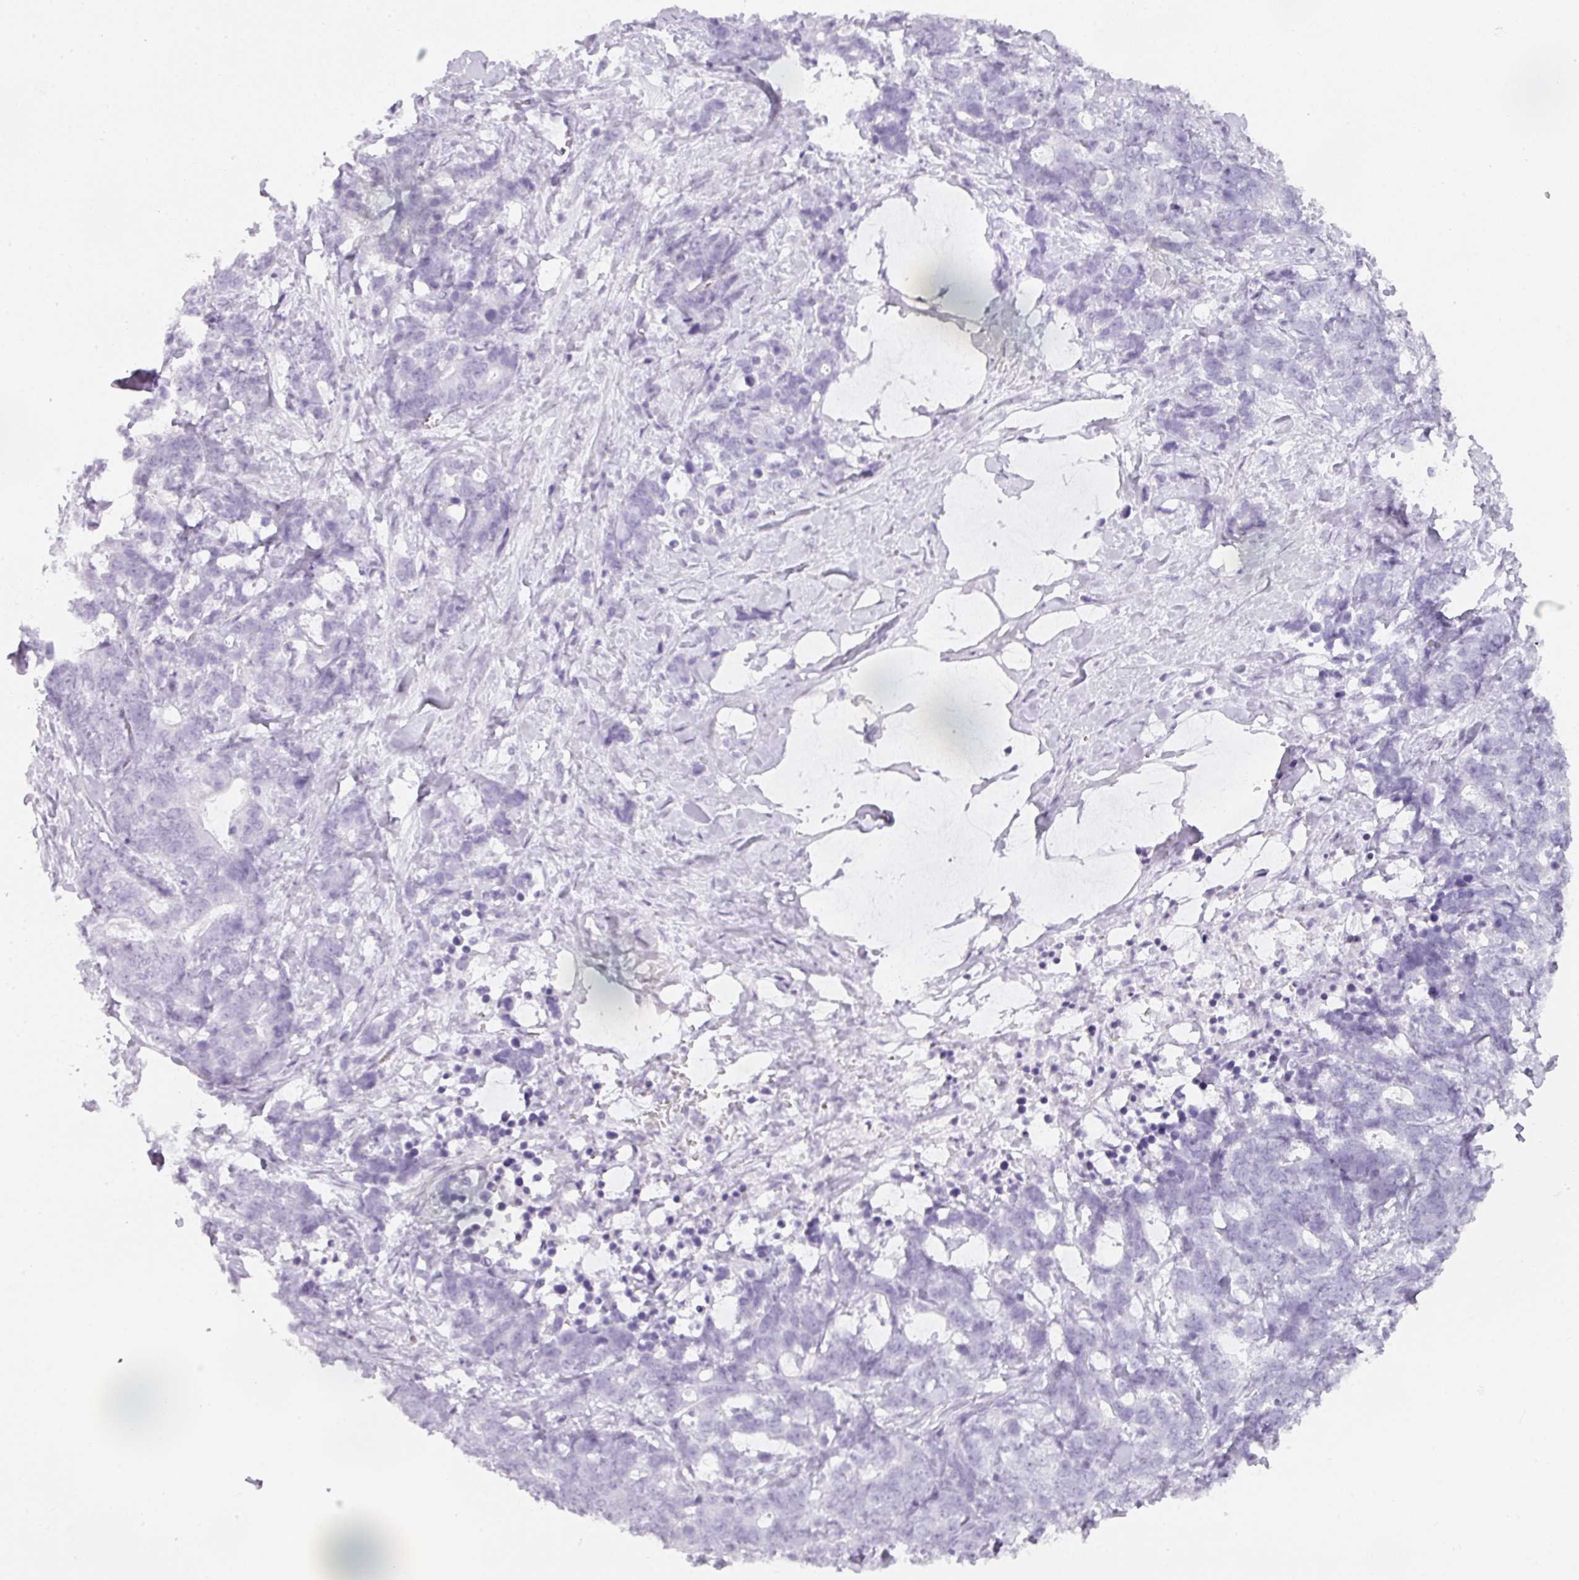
{"staining": {"intensity": "negative", "quantity": "none", "location": "none"}, "tissue": "stomach cancer", "cell_type": "Tumor cells", "image_type": "cancer", "snomed": [{"axis": "morphology", "description": "Normal tissue, NOS"}, {"axis": "morphology", "description": "Adenocarcinoma, NOS"}, {"axis": "topography", "description": "Stomach"}], "caption": "Immunohistochemistry photomicrograph of neoplastic tissue: human stomach adenocarcinoma stained with DAB displays no significant protein positivity in tumor cells.", "gene": "TMEM42", "patient": {"sex": "female", "age": 64}}